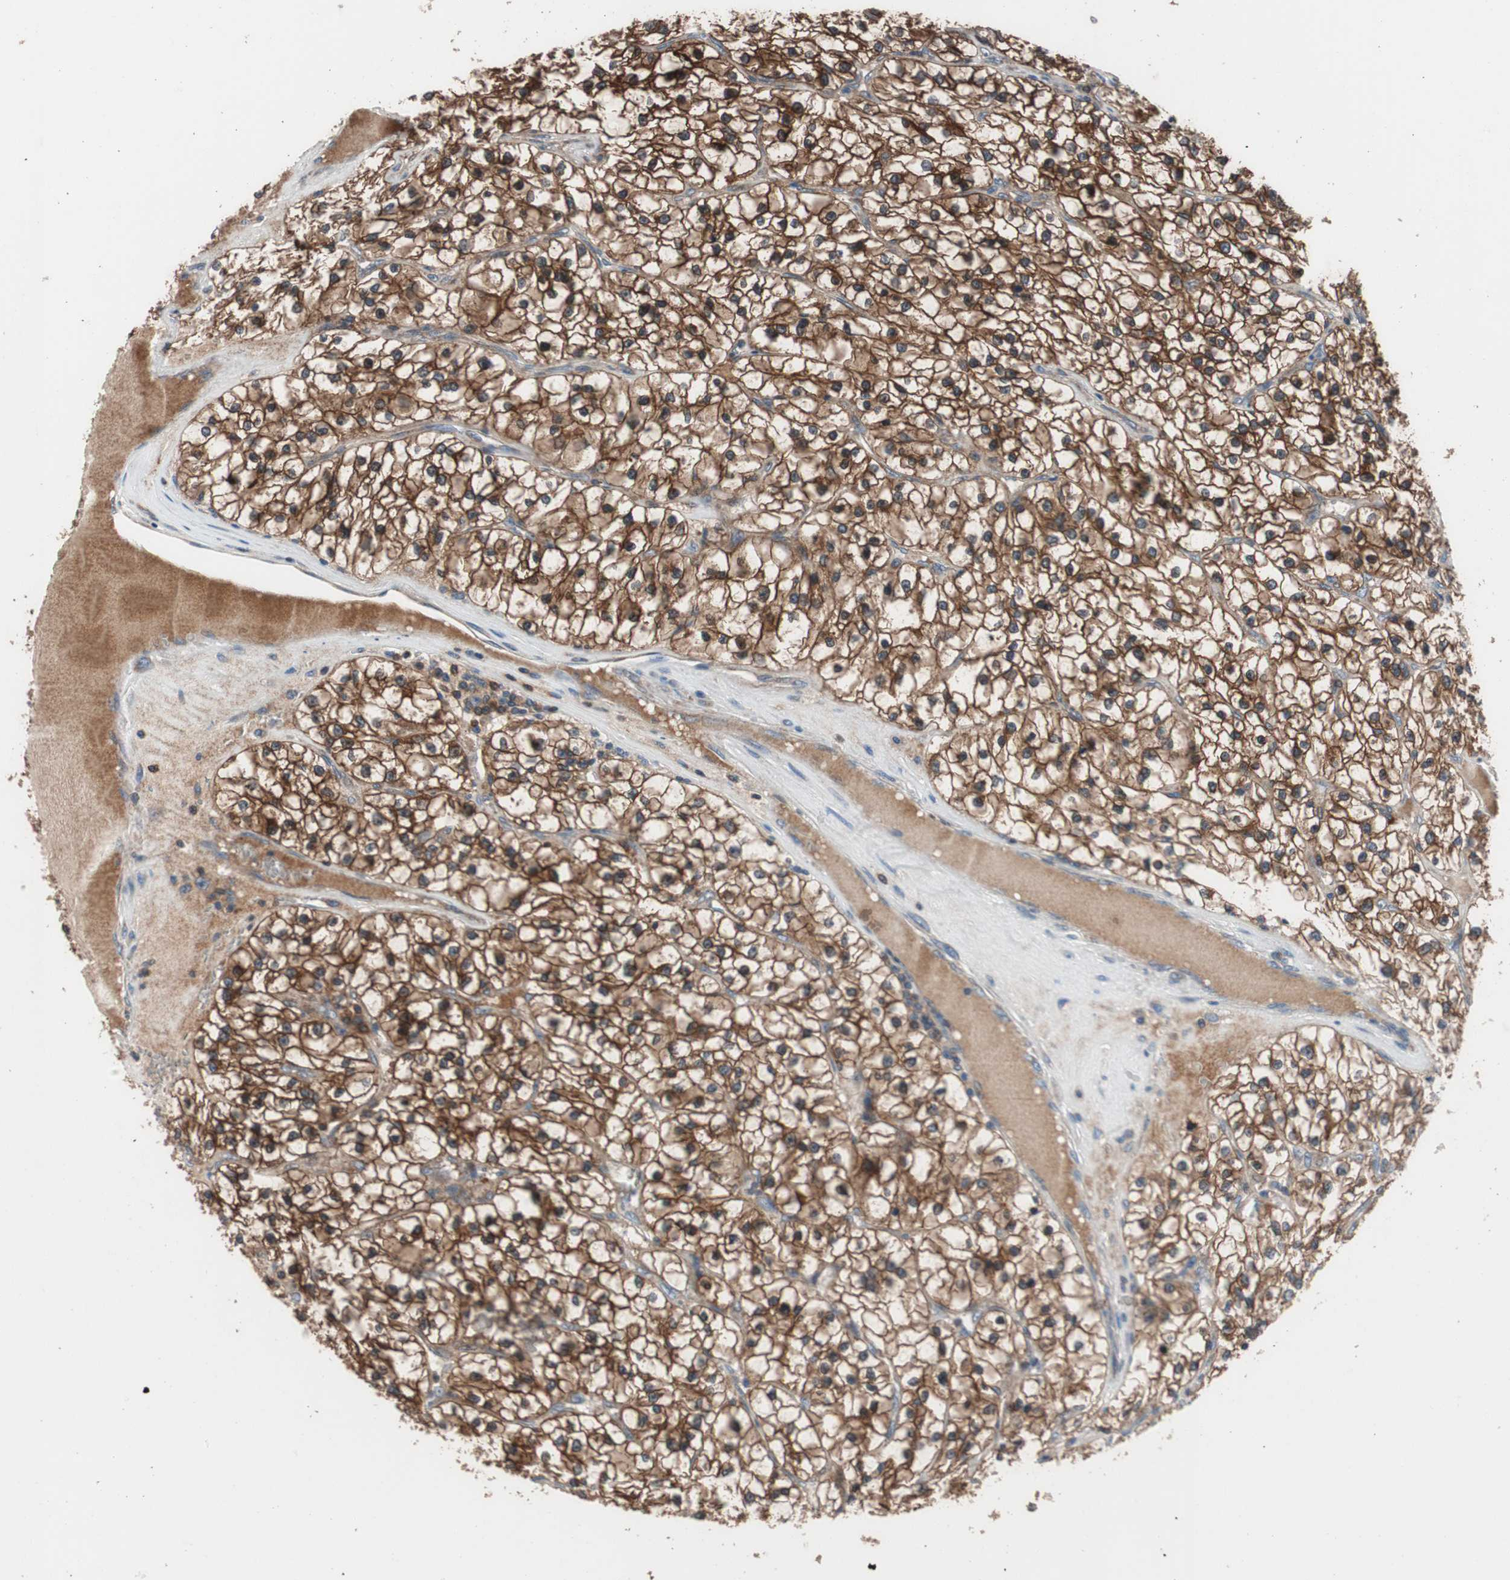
{"staining": {"intensity": "strong", "quantity": ">75%", "location": "cytoplasmic/membranous"}, "tissue": "renal cancer", "cell_type": "Tumor cells", "image_type": "cancer", "snomed": [{"axis": "morphology", "description": "Adenocarcinoma, NOS"}, {"axis": "topography", "description": "Kidney"}], "caption": "Adenocarcinoma (renal) stained with immunohistochemistry (IHC) demonstrates strong cytoplasmic/membranous positivity in approximately >75% of tumor cells.", "gene": "PRDX2", "patient": {"sex": "female", "age": 57}}